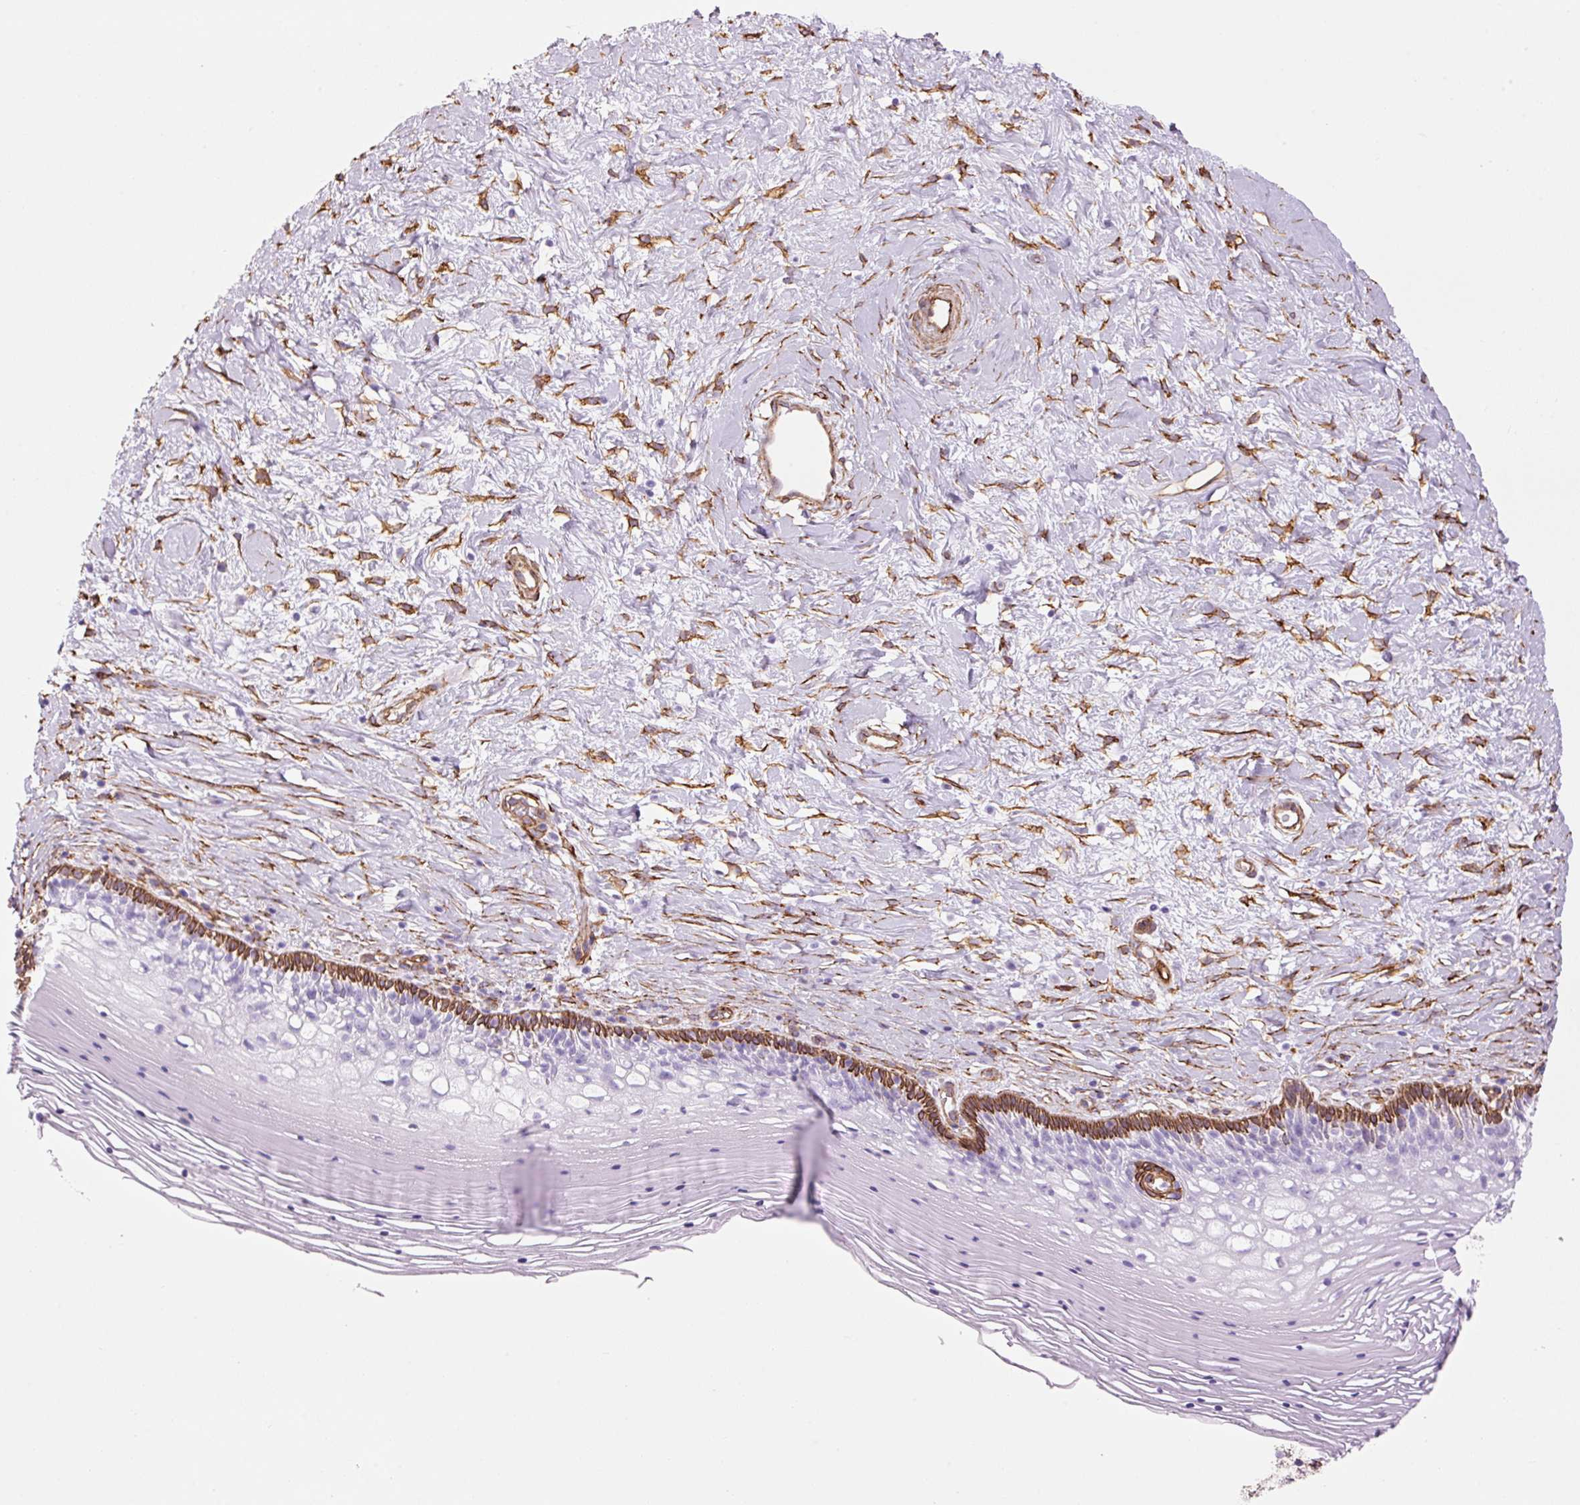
{"staining": {"intensity": "negative", "quantity": "none", "location": "none"}, "tissue": "cervix", "cell_type": "Glandular cells", "image_type": "normal", "snomed": [{"axis": "morphology", "description": "Normal tissue, NOS"}, {"axis": "topography", "description": "Cervix"}], "caption": "This is an immunohistochemistry (IHC) micrograph of normal cervix. There is no expression in glandular cells.", "gene": "CAV1", "patient": {"sex": "female", "age": 36}}